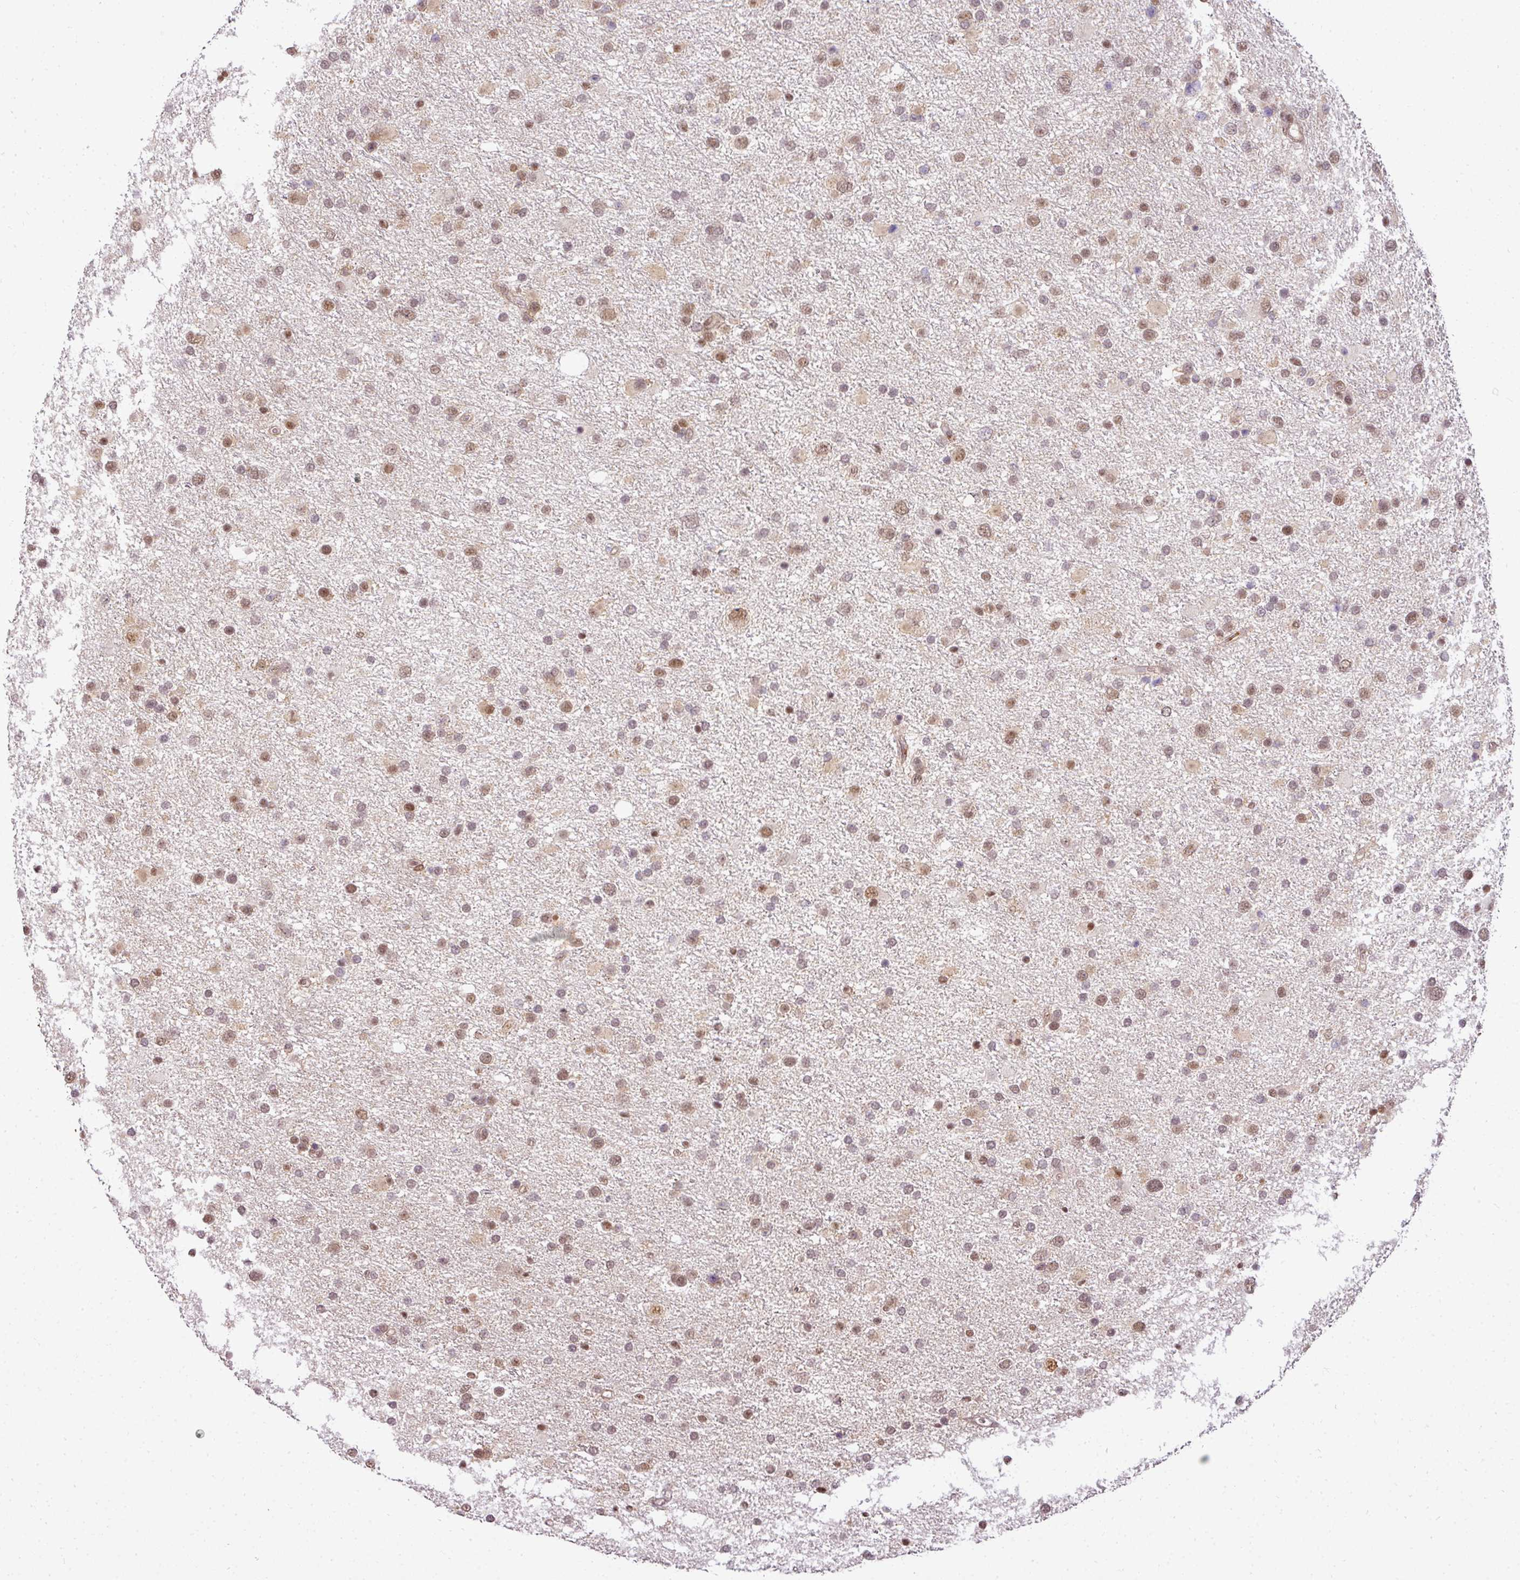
{"staining": {"intensity": "moderate", "quantity": "25%-75%", "location": "nuclear"}, "tissue": "glioma", "cell_type": "Tumor cells", "image_type": "cancer", "snomed": [{"axis": "morphology", "description": "Glioma, malignant, Low grade"}, {"axis": "topography", "description": "Brain"}], "caption": "Protein staining of glioma tissue displays moderate nuclear positivity in approximately 25%-75% of tumor cells.", "gene": "C1orf226", "patient": {"sex": "female", "age": 32}}